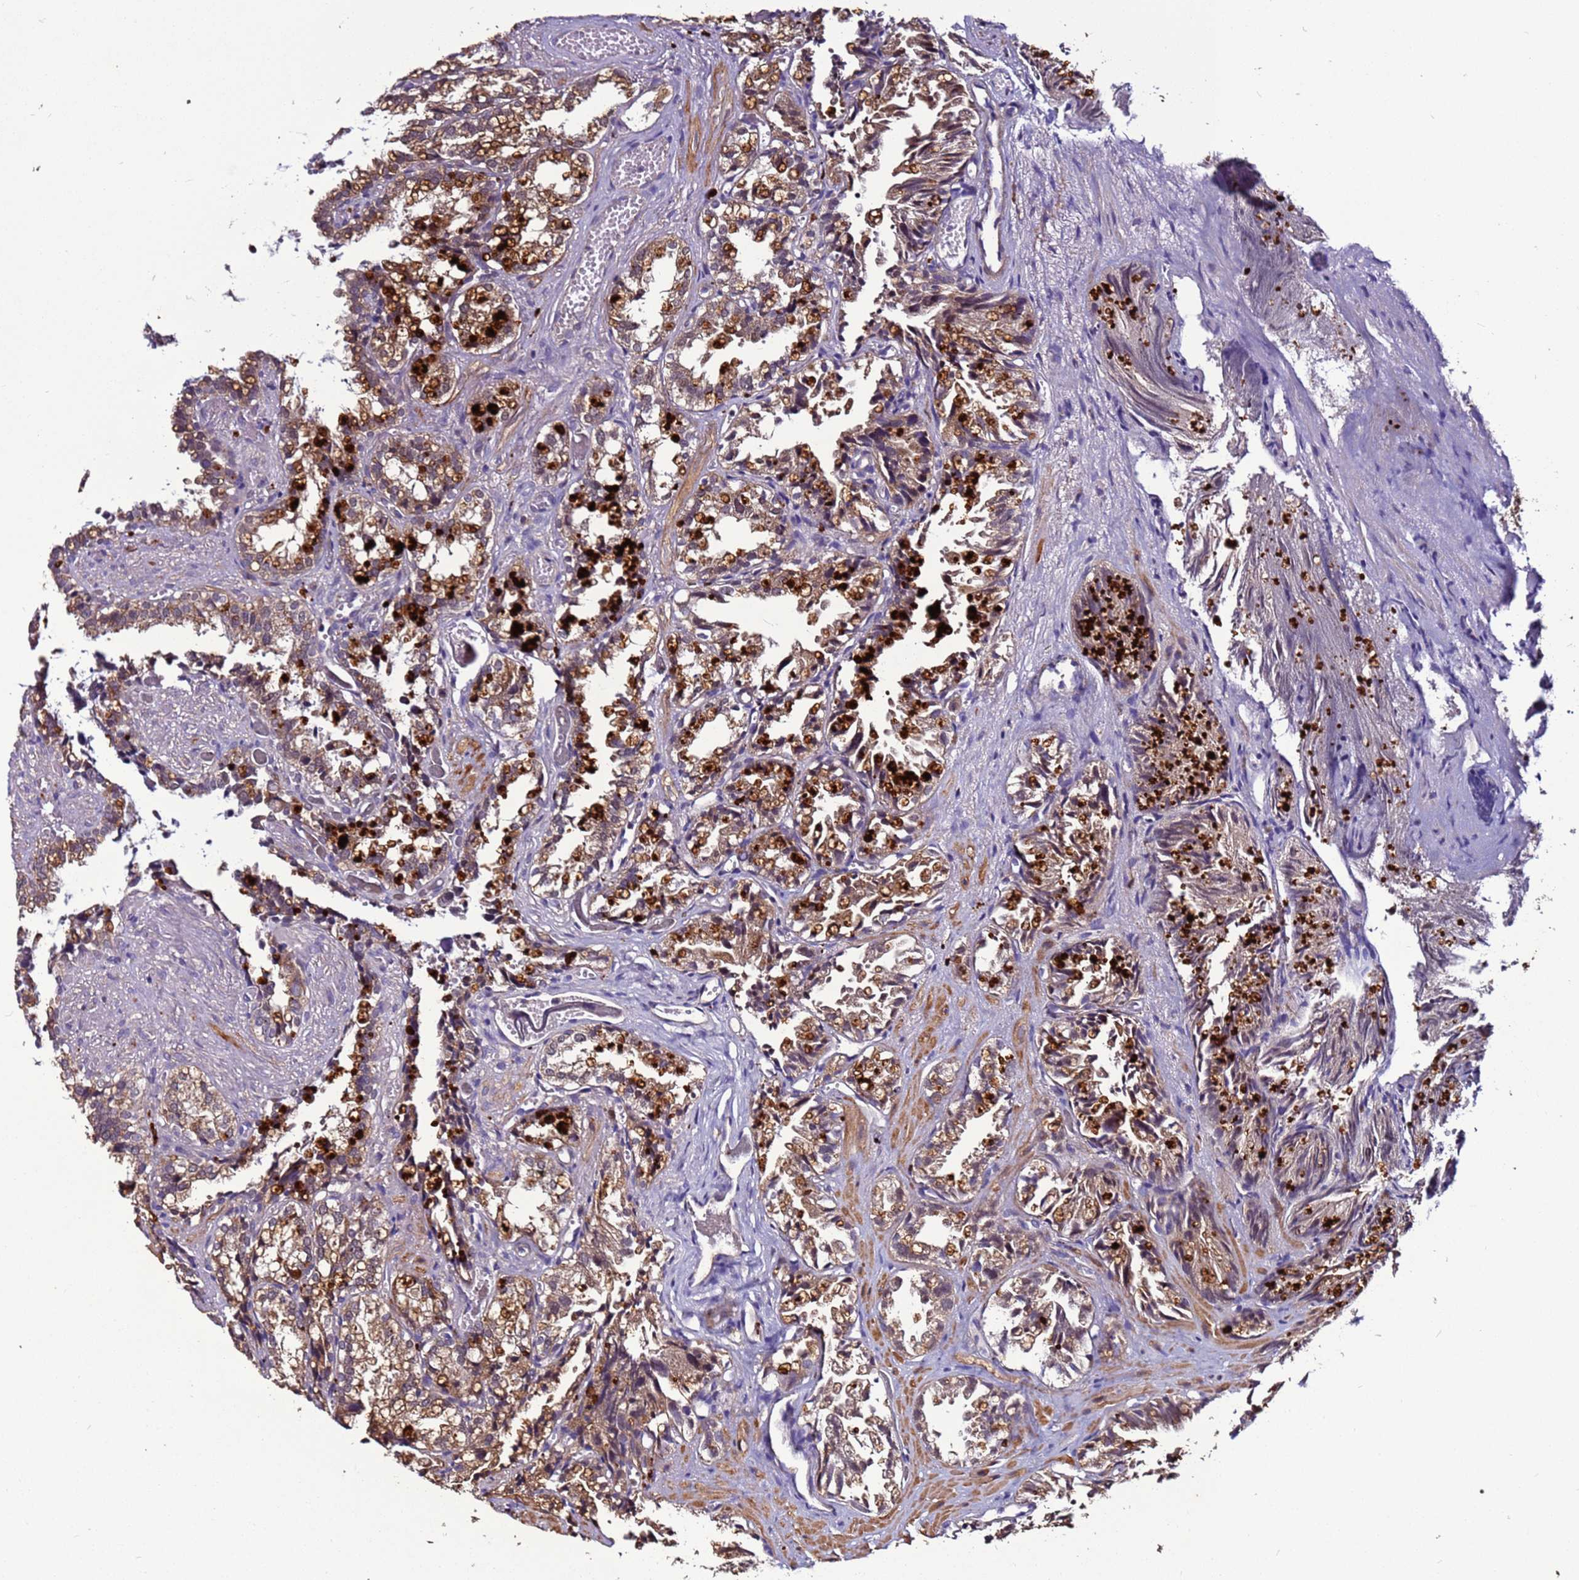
{"staining": {"intensity": "strong", "quantity": "25%-75%", "location": "cytoplasmic/membranous"}, "tissue": "seminal vesicle", "cell_type": "Glandular cells", "image_type": "normal", "snomed": [{"axis": "morphology", "description": "Normal tissue, NOS"}, {"axis": "topography", "description": "Prostate"}, {"axis": "topography", "description": "Seminal veicle"}], "caption": "Immunohistochemical staining of benign seminal vesicle exhibits 25%-75% levels of strong cytoplasmic/membranous protein positivity in about 25%-75% of glandular cells.", "gene": "CEP55", "patient": {"sex": "male", "age": 51}}